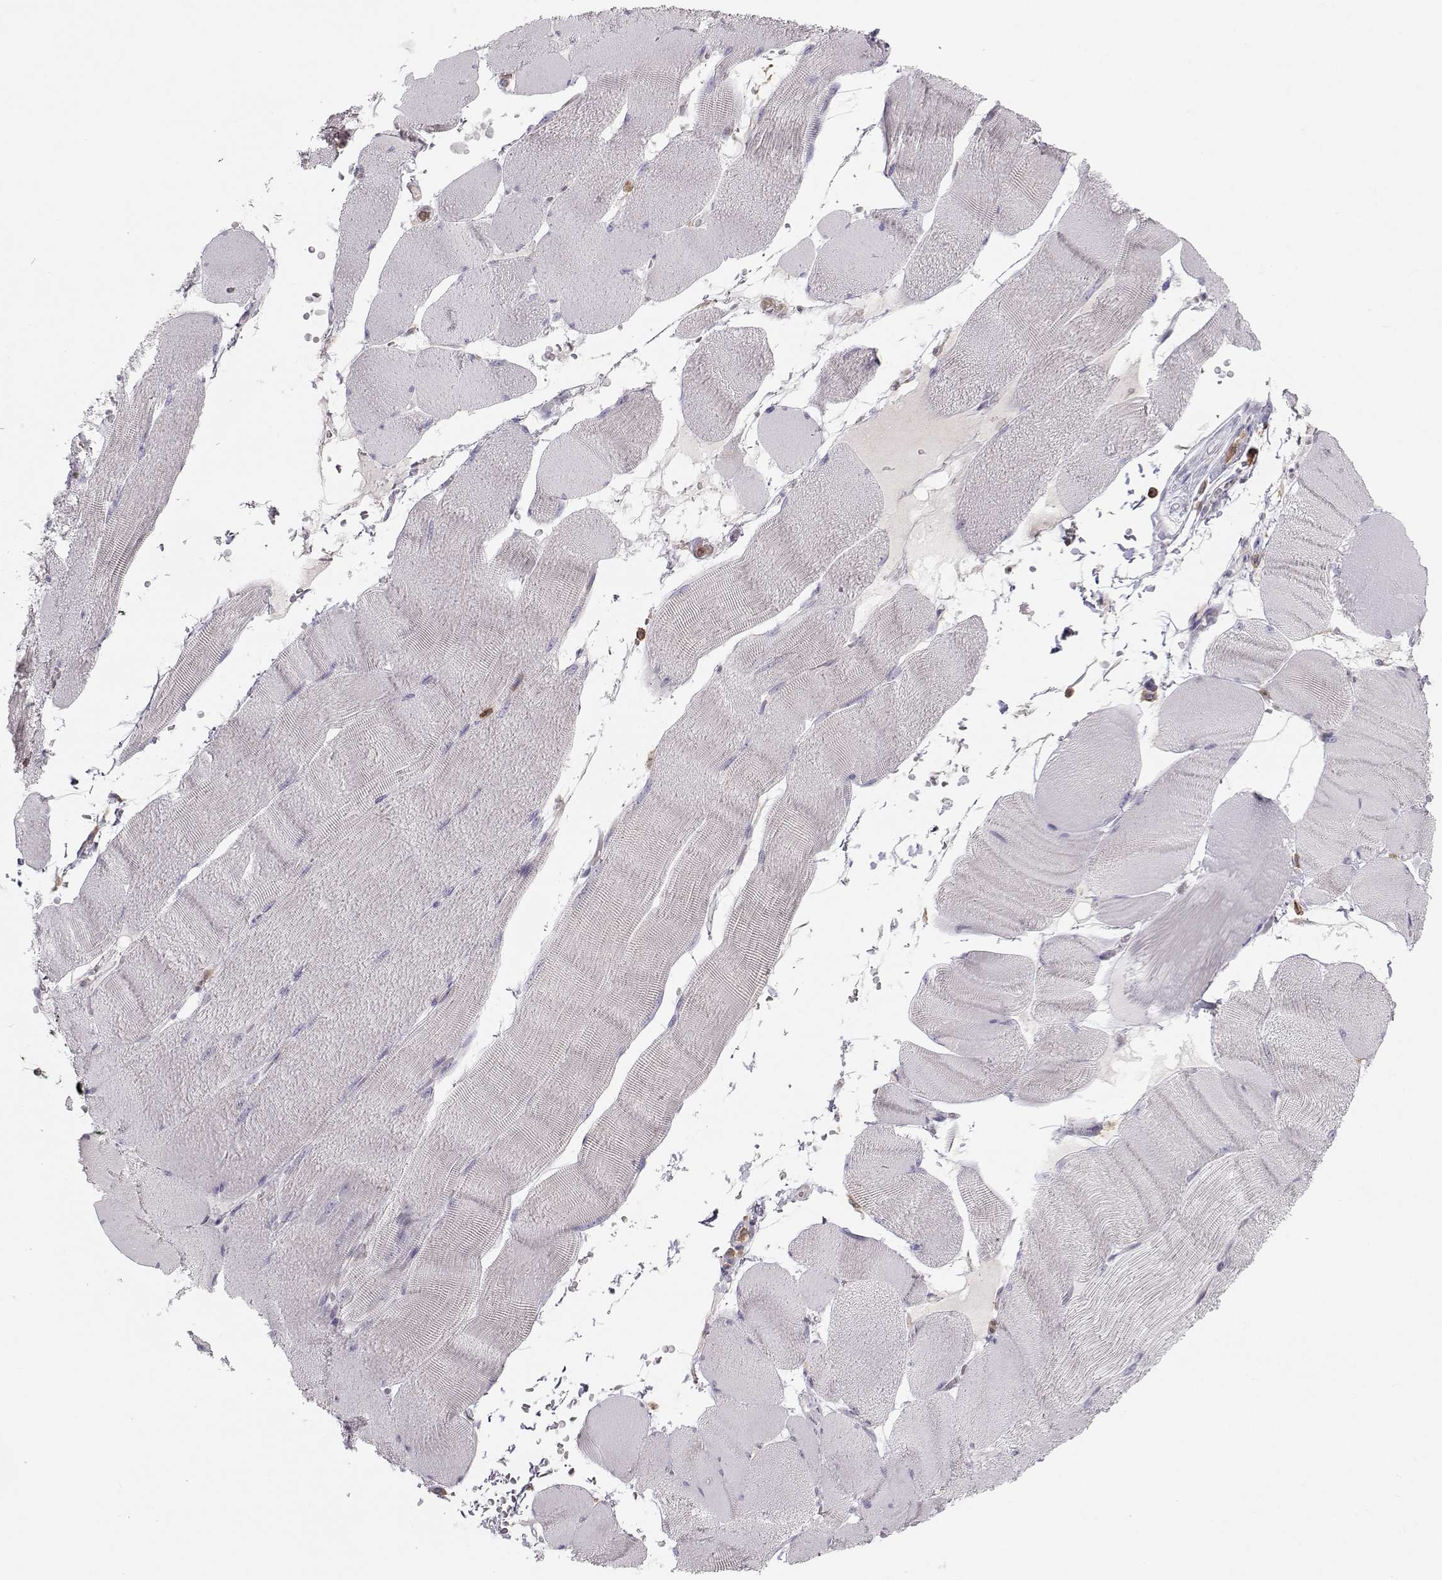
{"staining": {"intensity": "negative", "quantity": "none", "location": "none"}, "tissue": "skeletal muscle", "cell_type": "Myocytes", "image_type": "normal", "snomed": [{"axis": "morphology", "description": "Normal tissue, NOS"}, {"axis": "topography", "description": "Skeletal muscle"}], "caption": "This is a photomicrograph of immunohistochemistry (IHC) staining of normal skeletal muscle, which shows no expression in myocytes. (Stains: DAB (3,3'-diaminobenzidine) IHC with hematoxylin counter stain, Microscopy: brightfield microscopy at high magnification).", "gene": "ZBTB32", "patient": {"sex": "male", "age": 56}}